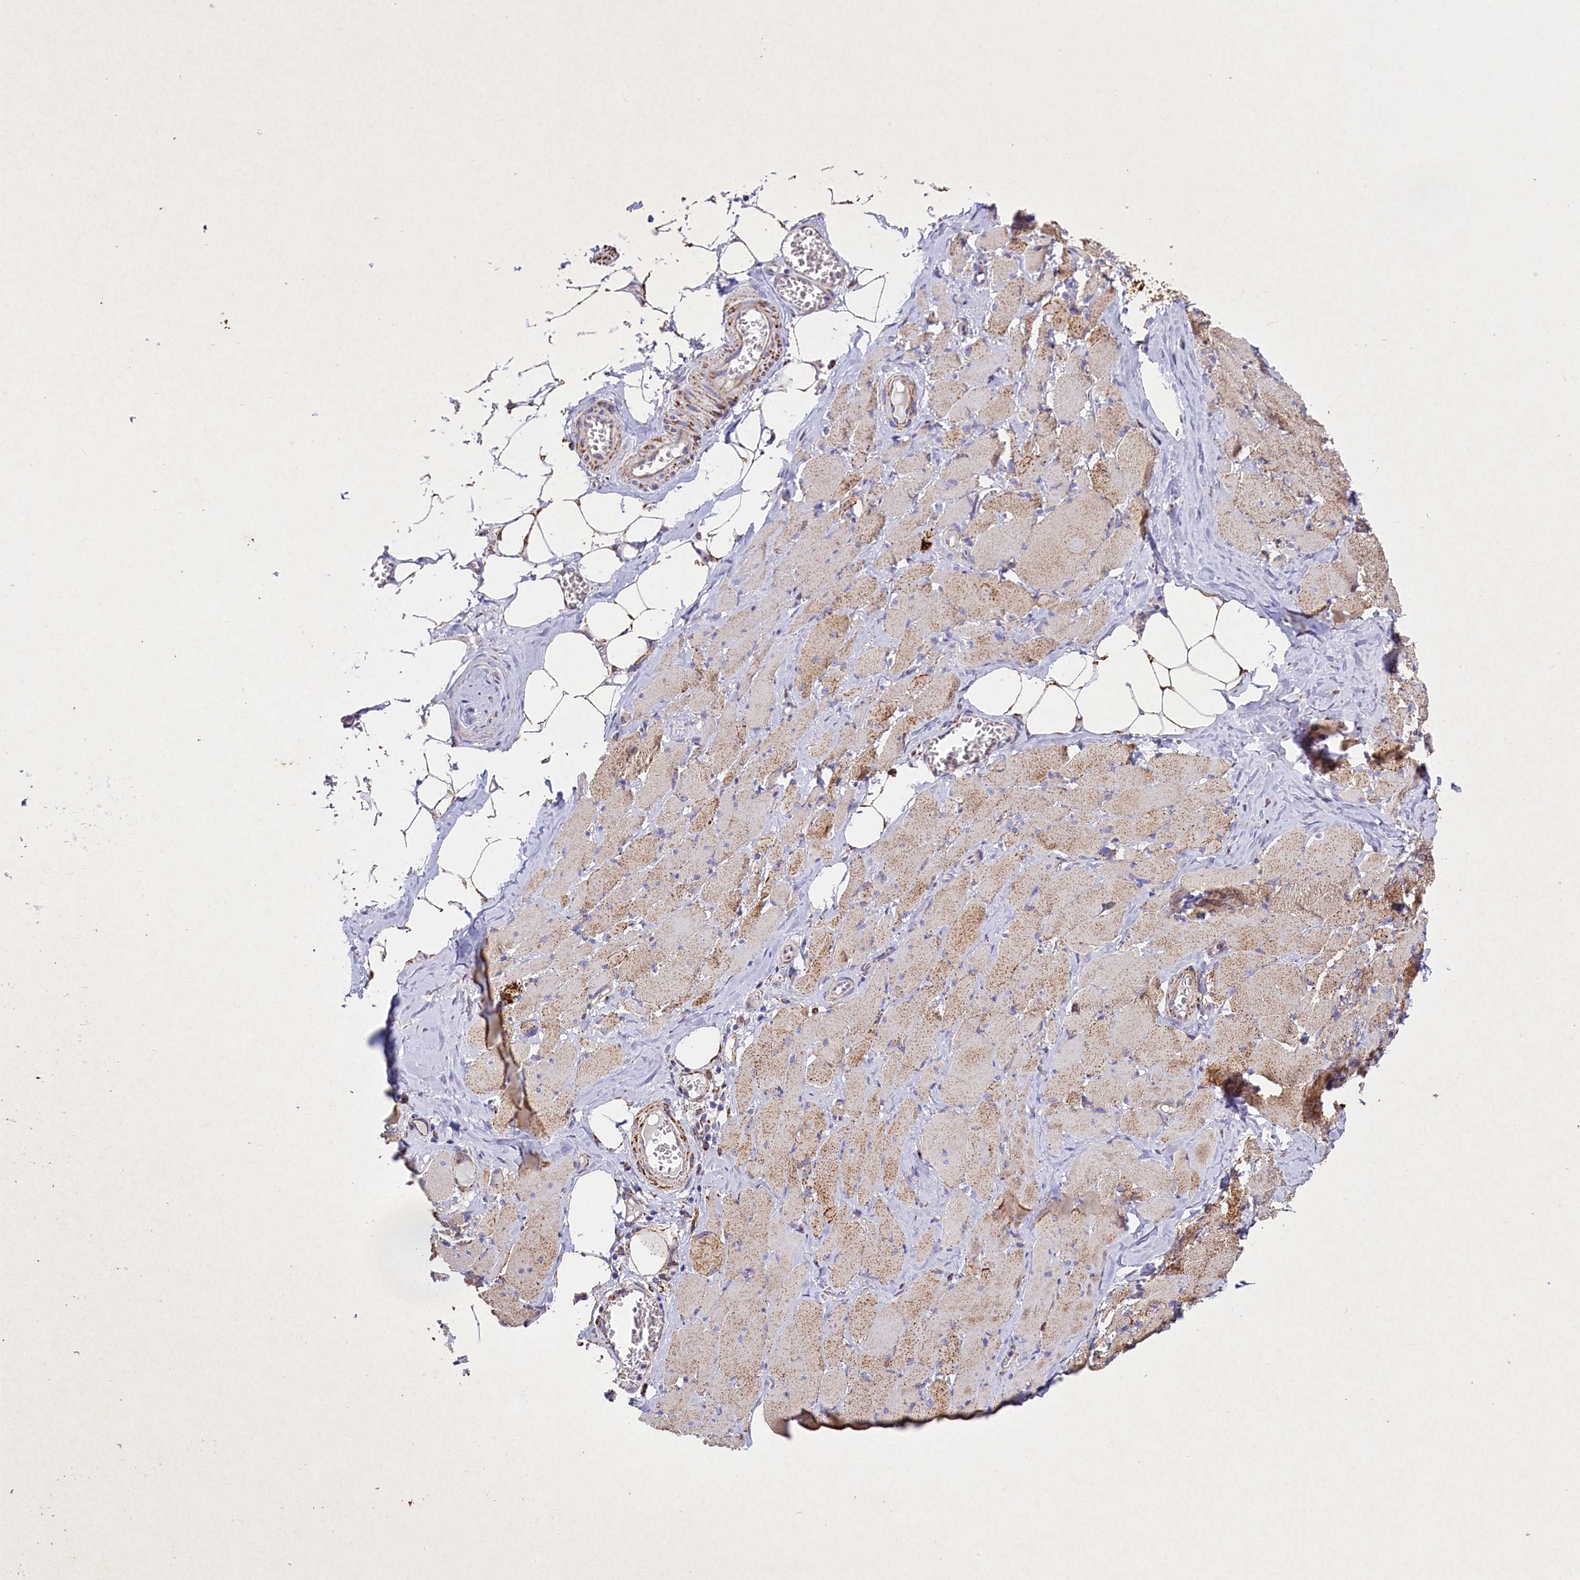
{"staining": {"intensity": "weak", "quantity": "25%-75%", "location": "cytoplasmic/membranous"}, "tissue": "skeletal muscle", "cell_type": "Myocytes", "image_type": "normal", "snomed": [{"axis": "morphology", "description": "Normal tissue, NOS"}, {"axis": "morphology", "description": "Basal cell carcinoma"}, {"axis": "topography", "description": "Skeletal muscle"}], "caption": "Weak cytoplasmic/membranous positivity is appreciated in about 25%-75% of myocytes in benign skeletal muscle.", "gene": "AKTIP", "patient": {"sex": "female", "age": 64}}